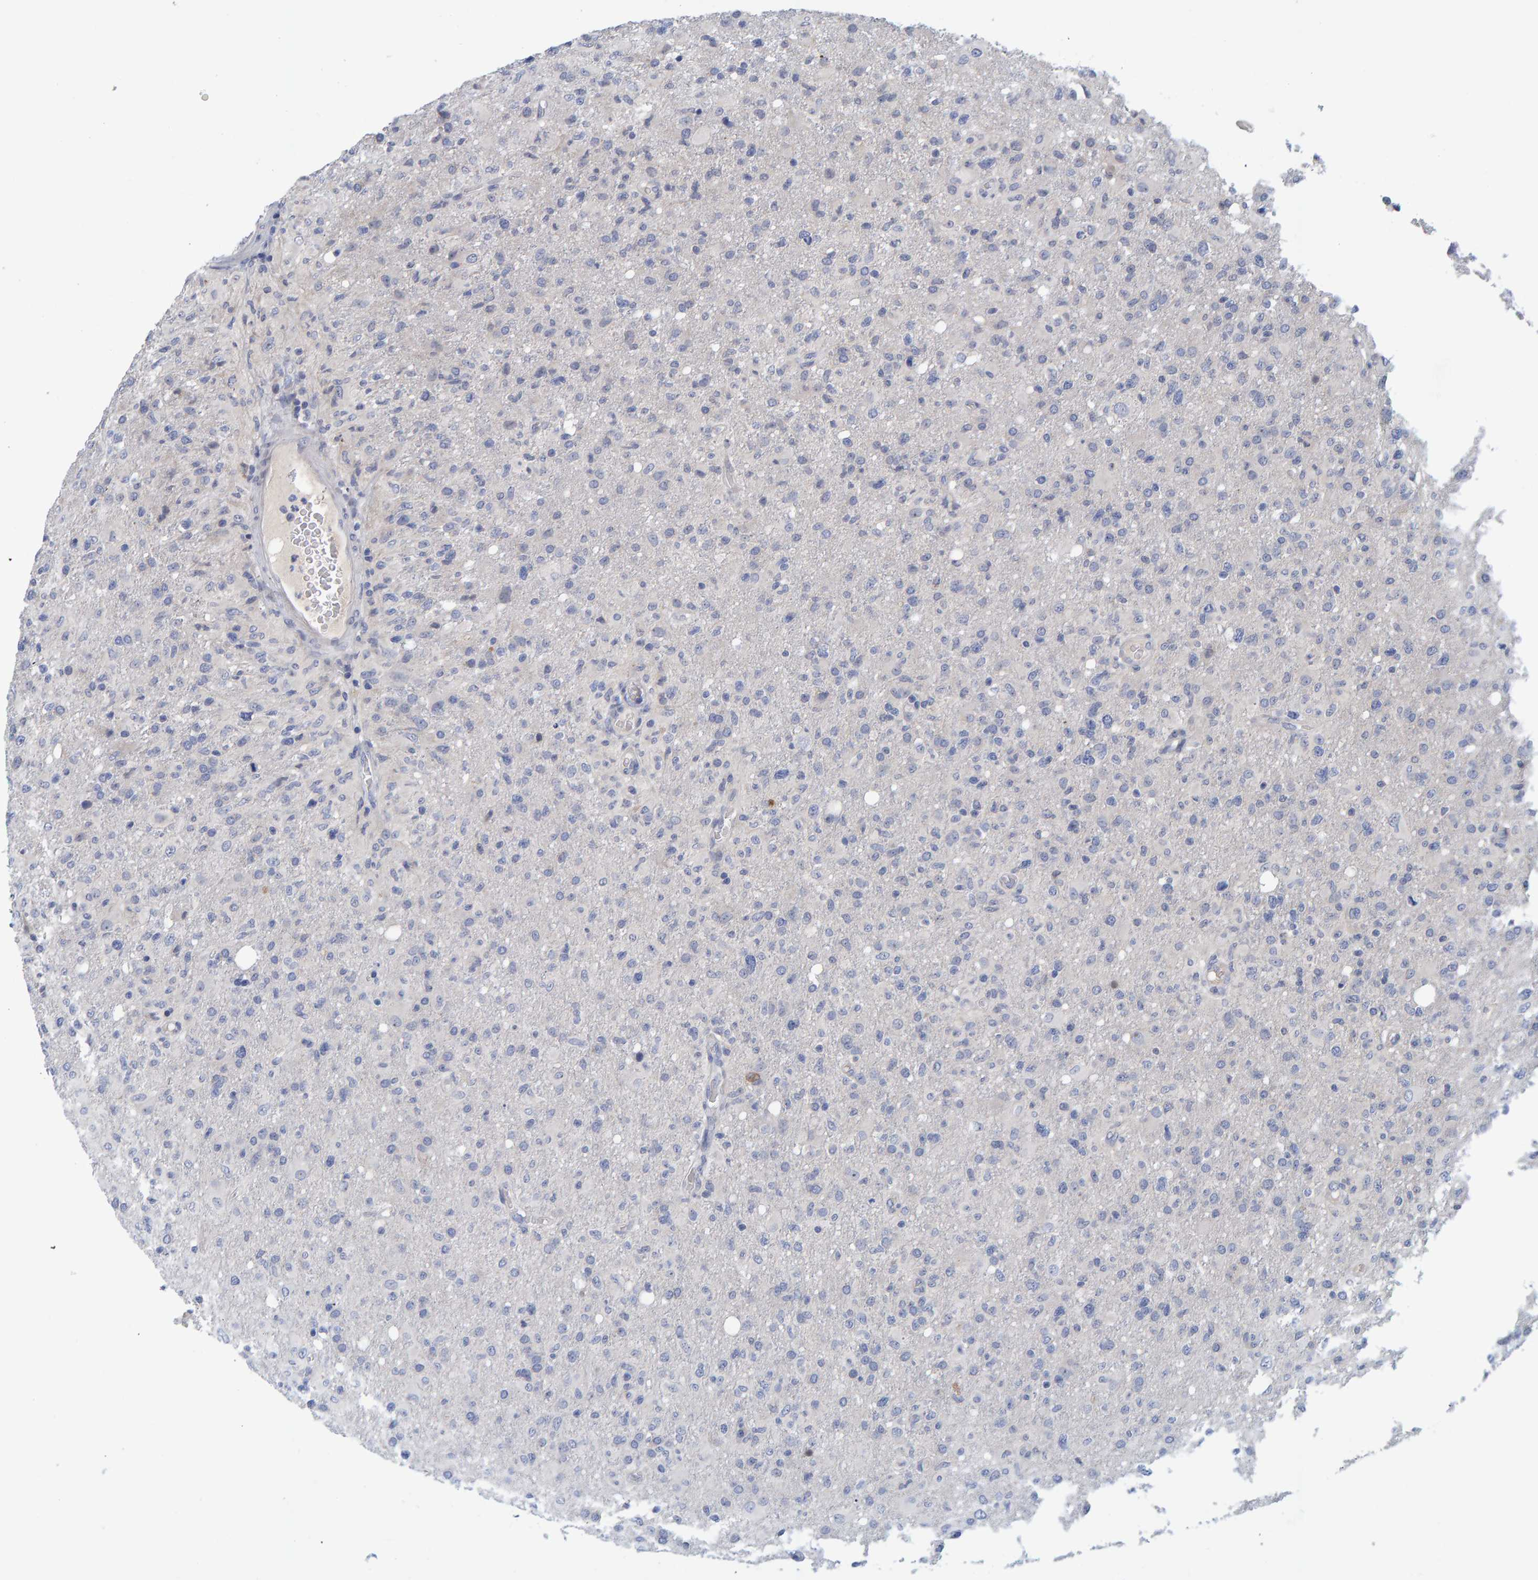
{"staining": {"intensity": "negative", "quantity": "none", "location": "none"}, "tissue": "glioma", "cell_type": "Tumor cells", "image_type": "cancer", "snomed": [{"axis": "morphology", "description": "Glioma, malignant, High grade"}, {"axis": "topography", "description": "Brain"}], "caption": "DAB immunohistochemical staining of human malignant high-grade glioma demonstrates no significant expression in tumor cells.", "gene": "ZNF77", "patient": {"sex": "female", "age": 57}}